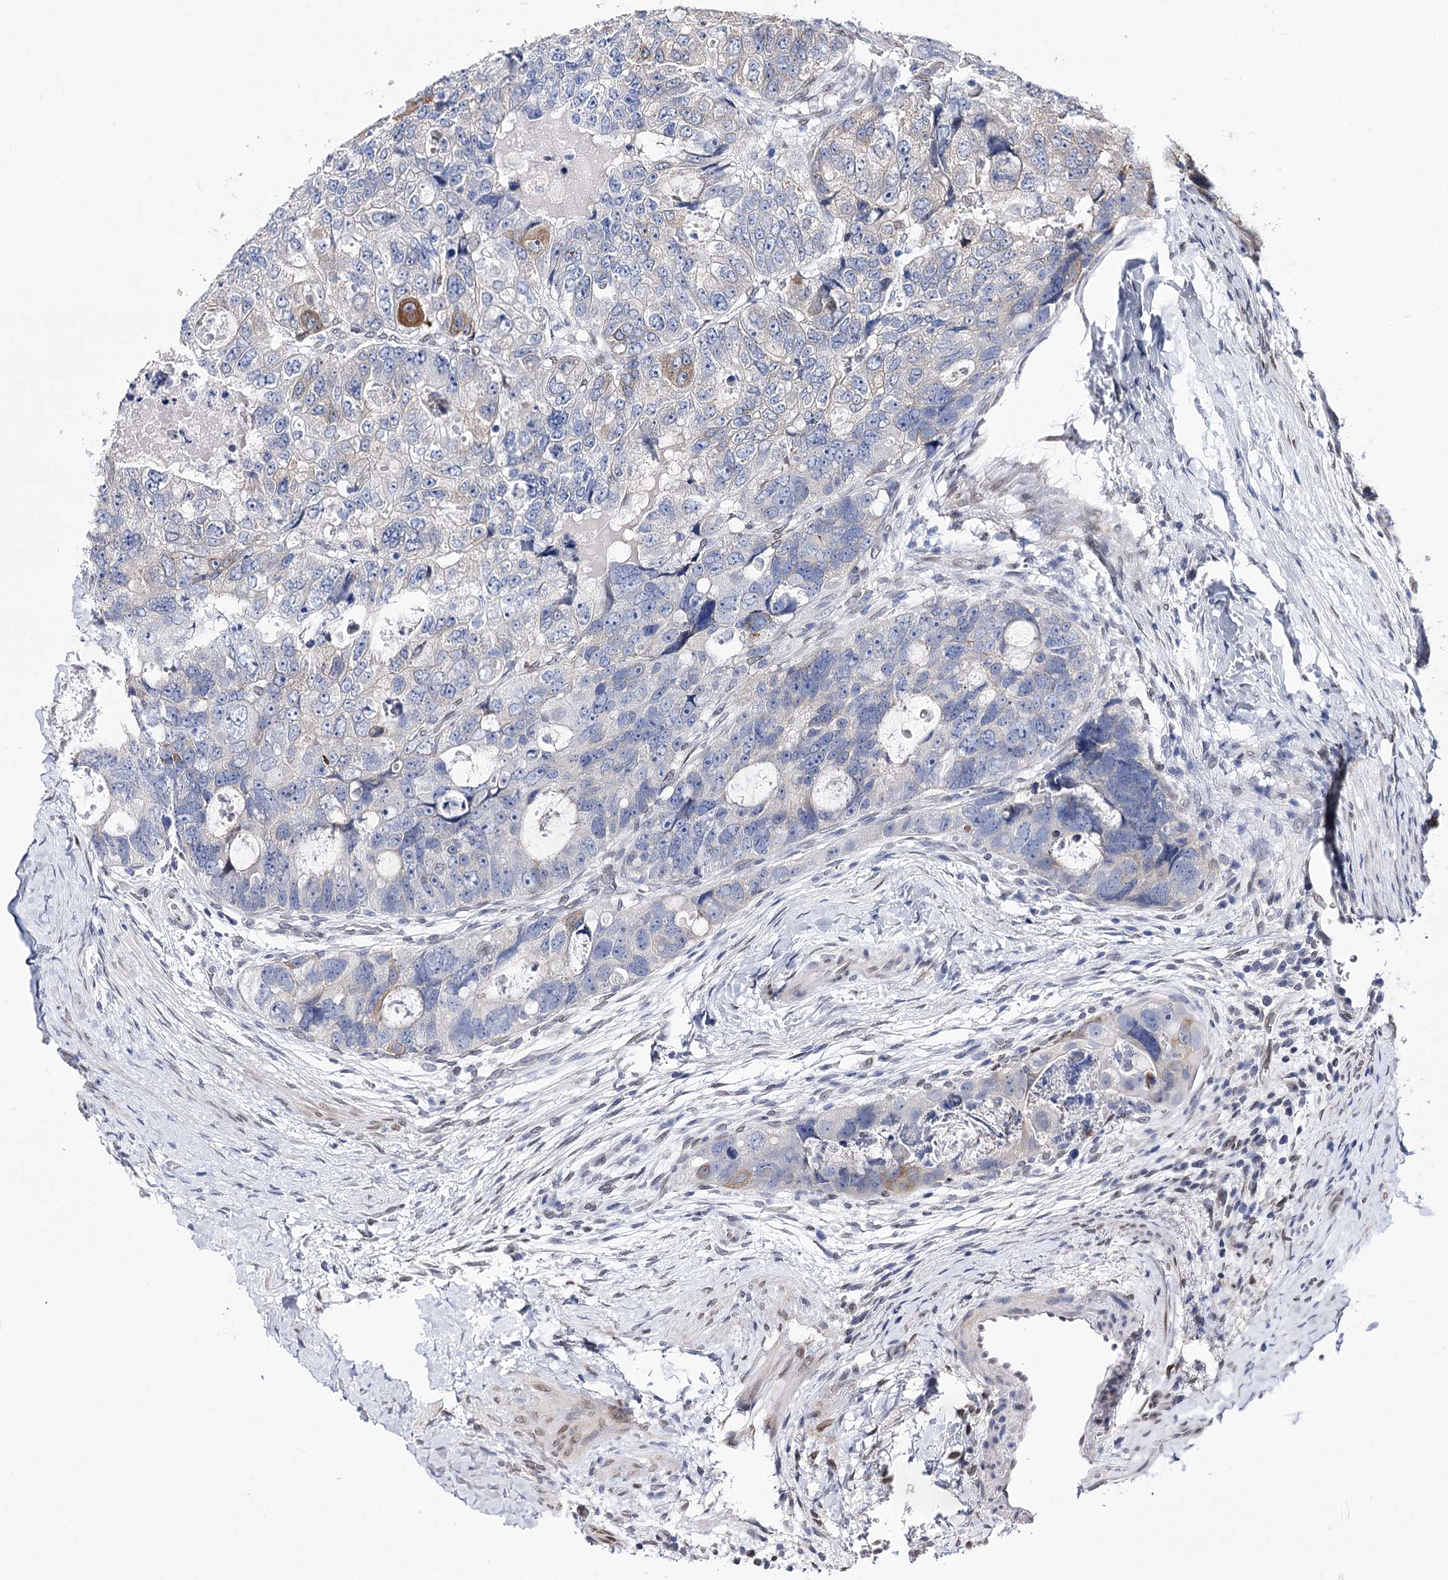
{"staining": {"intensity": "moderate", "quantity": "<25%", "location": "cytoplasmic/membranous"}, "tissue": "colorectal cancer", "cell_type": "Tumor cells", "image_type": "cancer", "snomed": [{"axis": "morphology", "description": "Adenocarcinoma, NOS"}, {"axis": "topography", "description": "Rectum"}], "caption": "A brown stain shows moderate cytoplasmic/membranous expression of a protein in human colorectal adenocarcinoma tumor cells.", "gene": "TMEM201", "patient": {"sex": "male", "age": 59}}